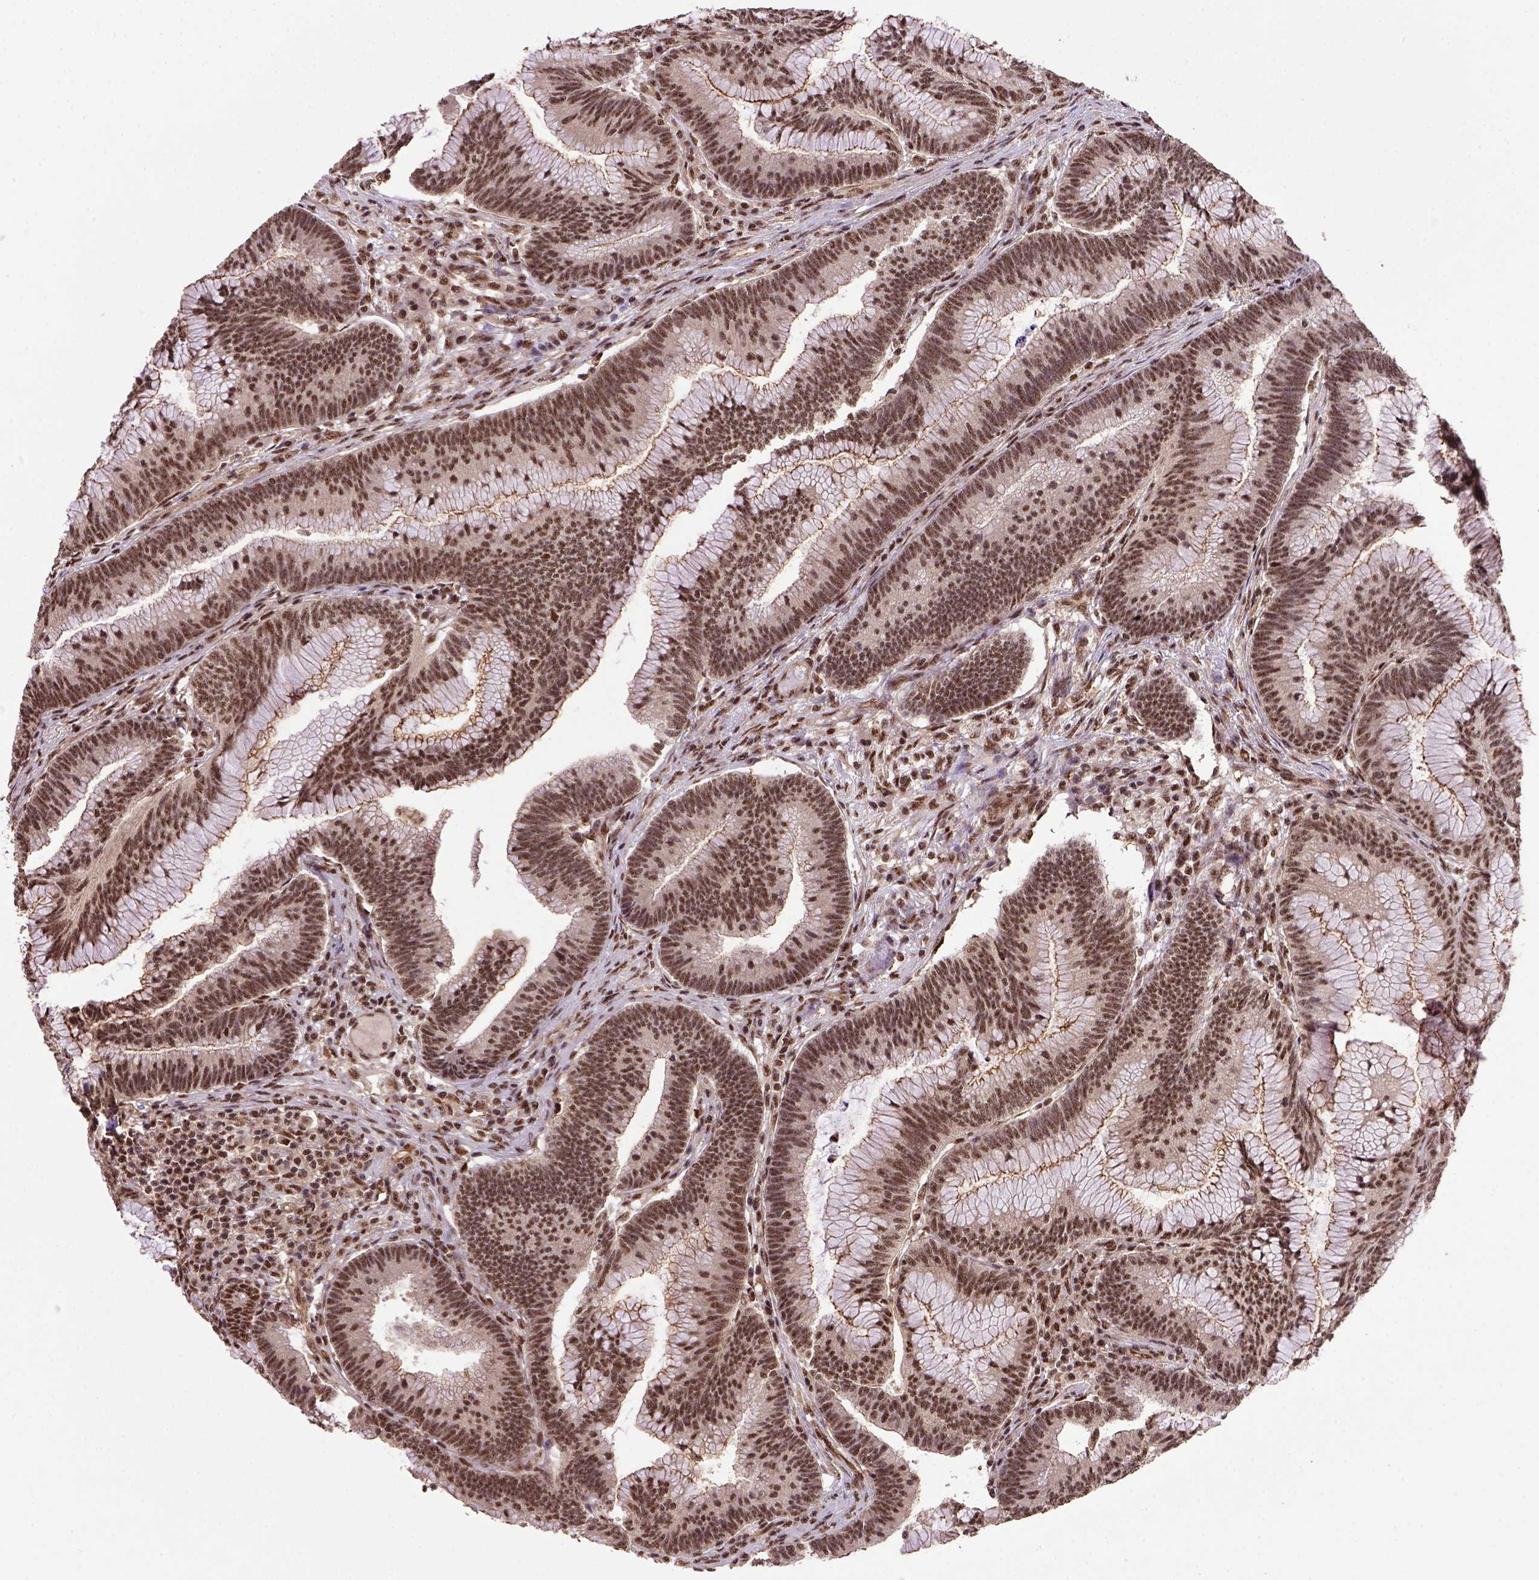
{"staining": {"intensity": "strong", "quantity": ">75%", "location": "nuclear"}, "tissue": "colorectal cancer", "cell_type": "Tumor cells", "image_type": "cancer", "snomed": [{"axis": "morphology", "description": "Adenocarcinoma, NOS"}, {"axis": "topography", "description": "Colon"}], "caption": "IHC photomicrograph of neoplastic tissue: human adenocarcinoma (colorectal) stained using immunohistochemistry (IHC) exhibits high levels of strong protein expression localized specifically in the nuclear of tumor cells, appearing as a nuclear brown color.", "gene": "PPIG", "patient": {"sex": "female", "age": 78}}